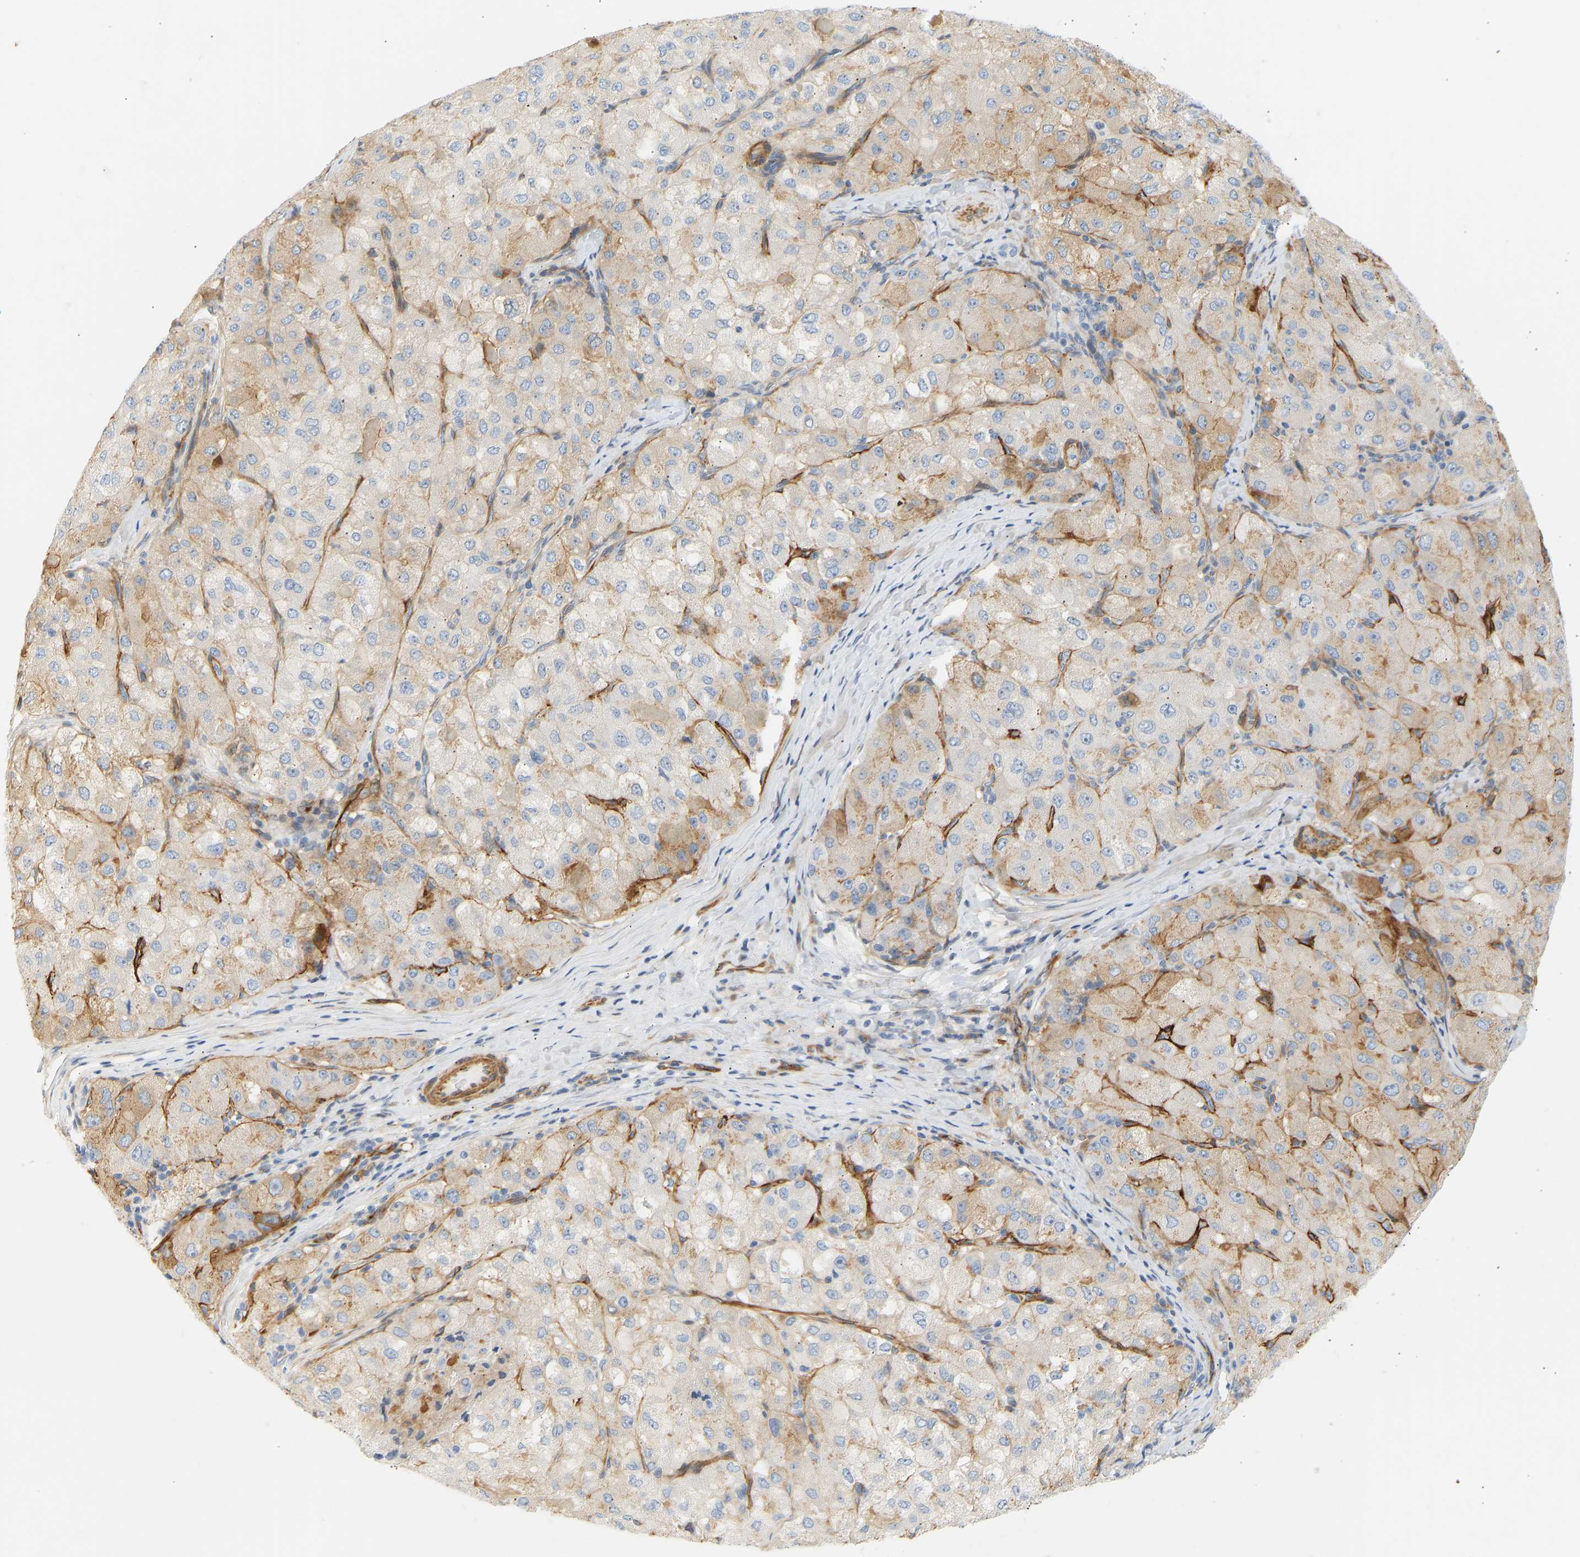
{"staining": {"intensity": "moderate", "quantity": "25%-75%", "location": "cytoplasmic/membranous"}, "tissue": "liver cancer", "cell_type": "Tumor cells", "image_type": "cancer", "snomed": [{"axis": "morphology", "description": "Carcinoma, Hepatocellular, NOS"}, {"axis": "topography", "description": "Liver"}], "caption": "High-magnification brightfield microscopy of liver hepatocellular carcinoma stained with DAB (3,3'-diaminobenzidine) (brown) and counterstained with hematoxylin (blue). tumor cells exhibit moderate cytoplasmic/membranous expression is seen in about25%-75% of cells.", "gene": "SLC30A7", "patient": {"sex": "male", "age": 80}}